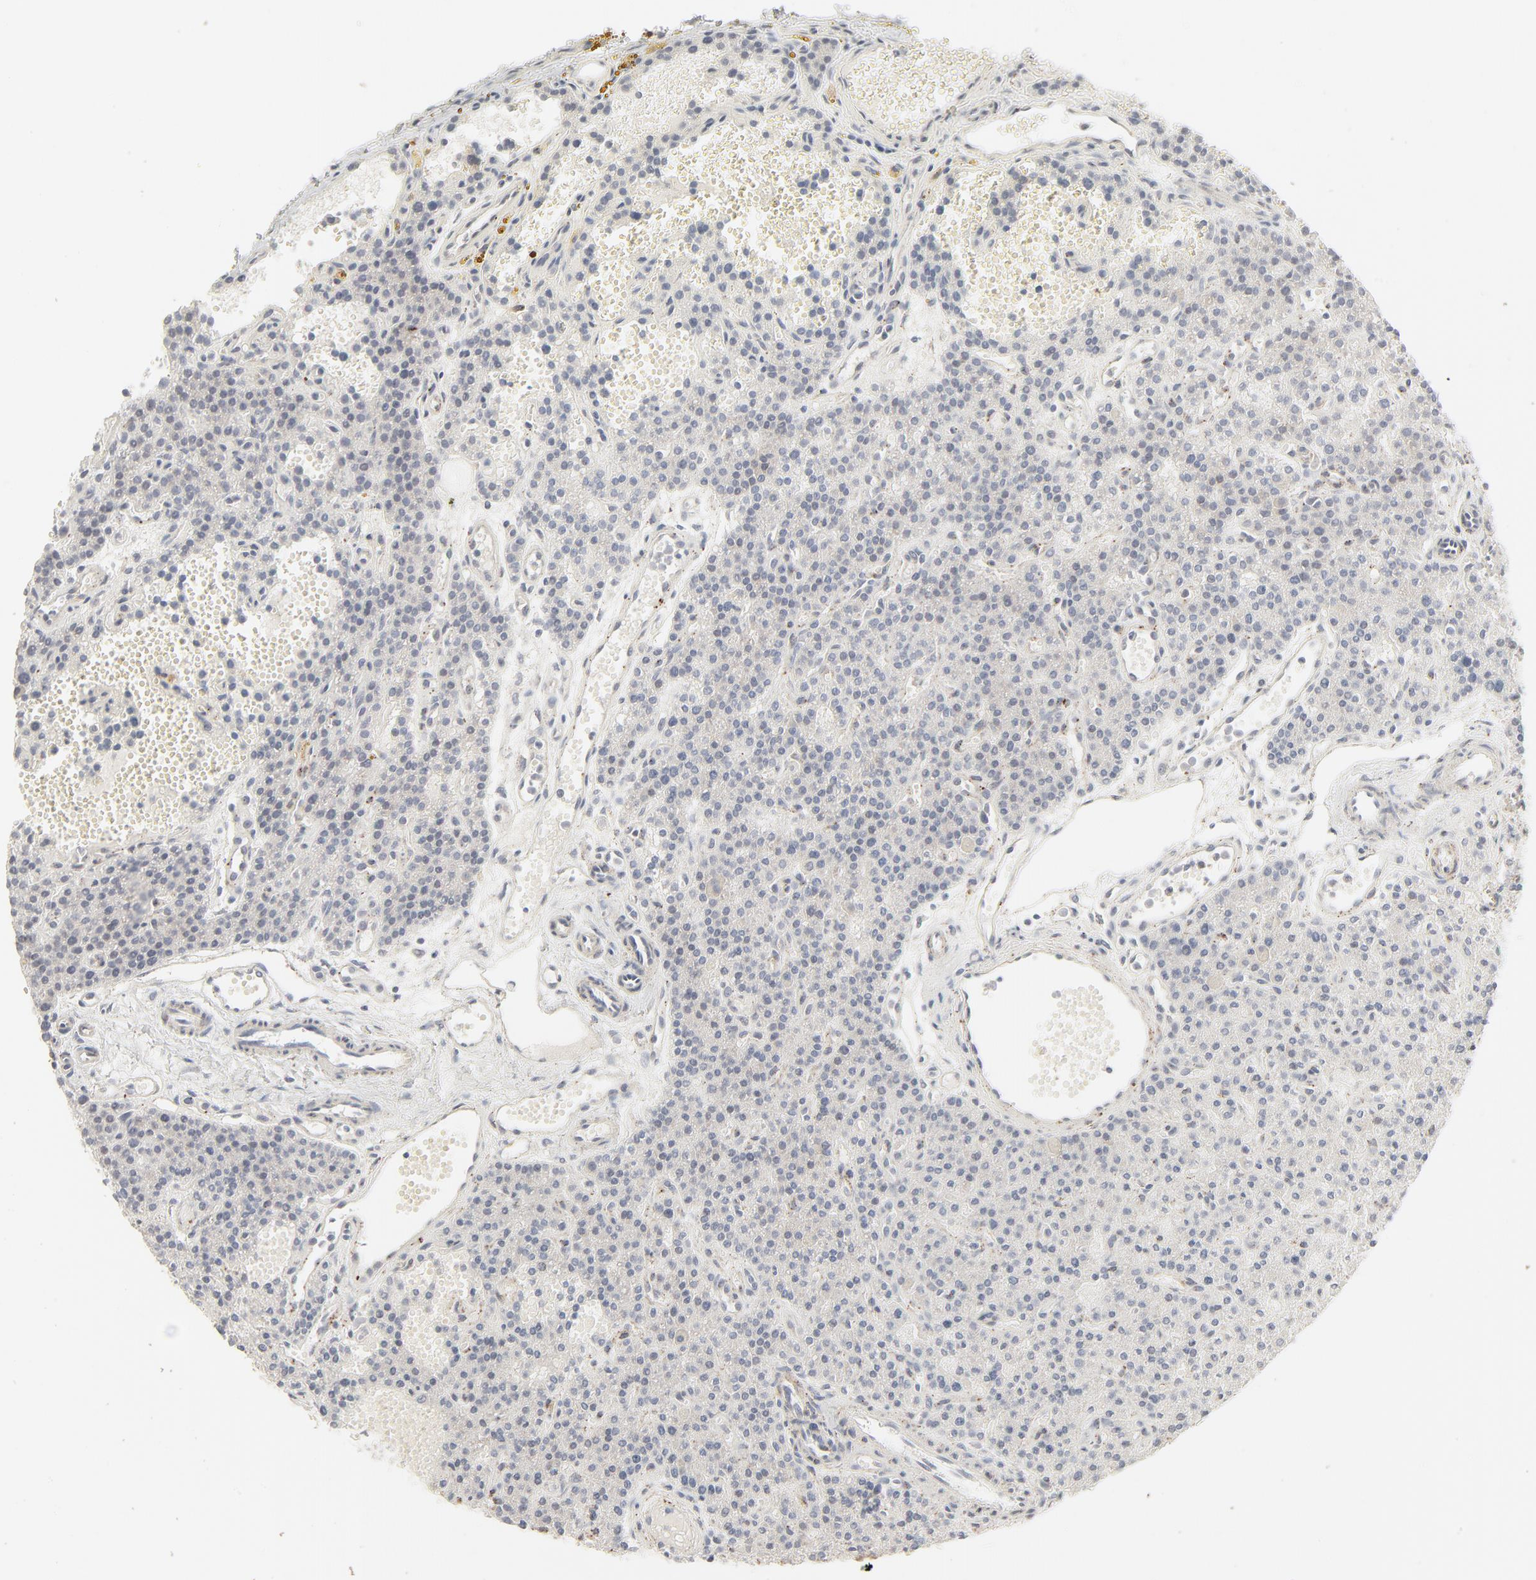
{"staining": {"intensity": "negative", "quantity": "none", "location": "none"}, "tissue": "parathyroid gland", "cell_type": "Glandular cells", "image_type": "normal", "snomed": [{"axis": "morphology", "description": "Normal tissue, NOS"}, {"axis": "topography", "description": "Parathyroid gland"}], "caption": "DAB (3,3'-diaminobenzidine) immunohistochemical staining of normal parathyroid gland shows no significant positivity in glandular cells.", "gene": "LGALS2", "patient": {"sex": "male", "age": 25}}